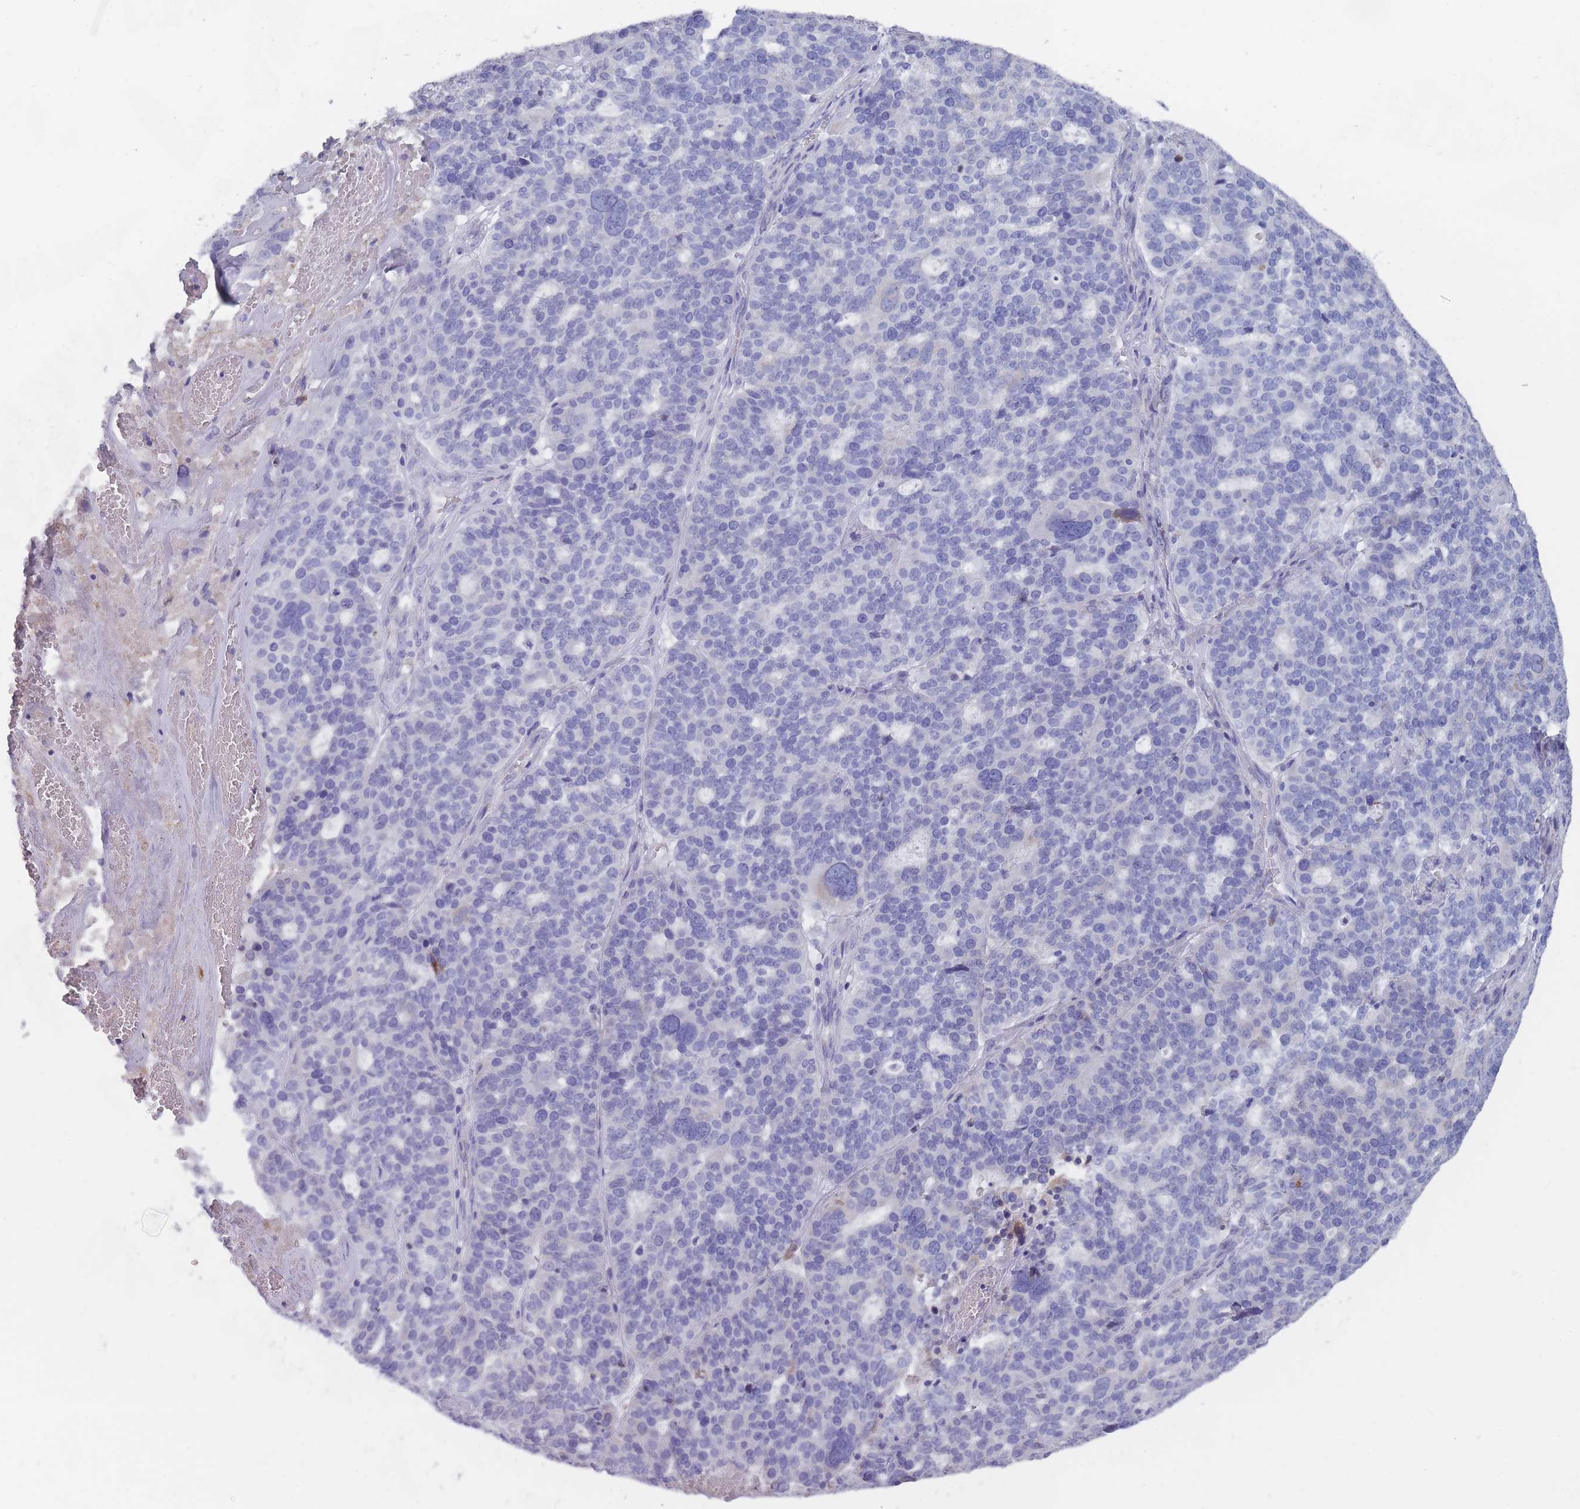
{"staining": {"intensity": "negative", "quantity": "none", "location": "none"}, "tissue": "ovarian cancer", "cell_type": "Tumor cells", "image_type": "cancer", "snomed": [{"axis": "morphology", "description": "Cystadenocarcinoma, serous, NOS"}, {"axis": "topography", "description": "Ovary"}], "caption": "Micrograph shows no significant protein staining in tumor cells of ovarian cancer (serous cystadenocarcinoma). Nuclei are stained in blue.", "gene": "ST8SIA5", "patient": {"sex": "female", "age": 59}}